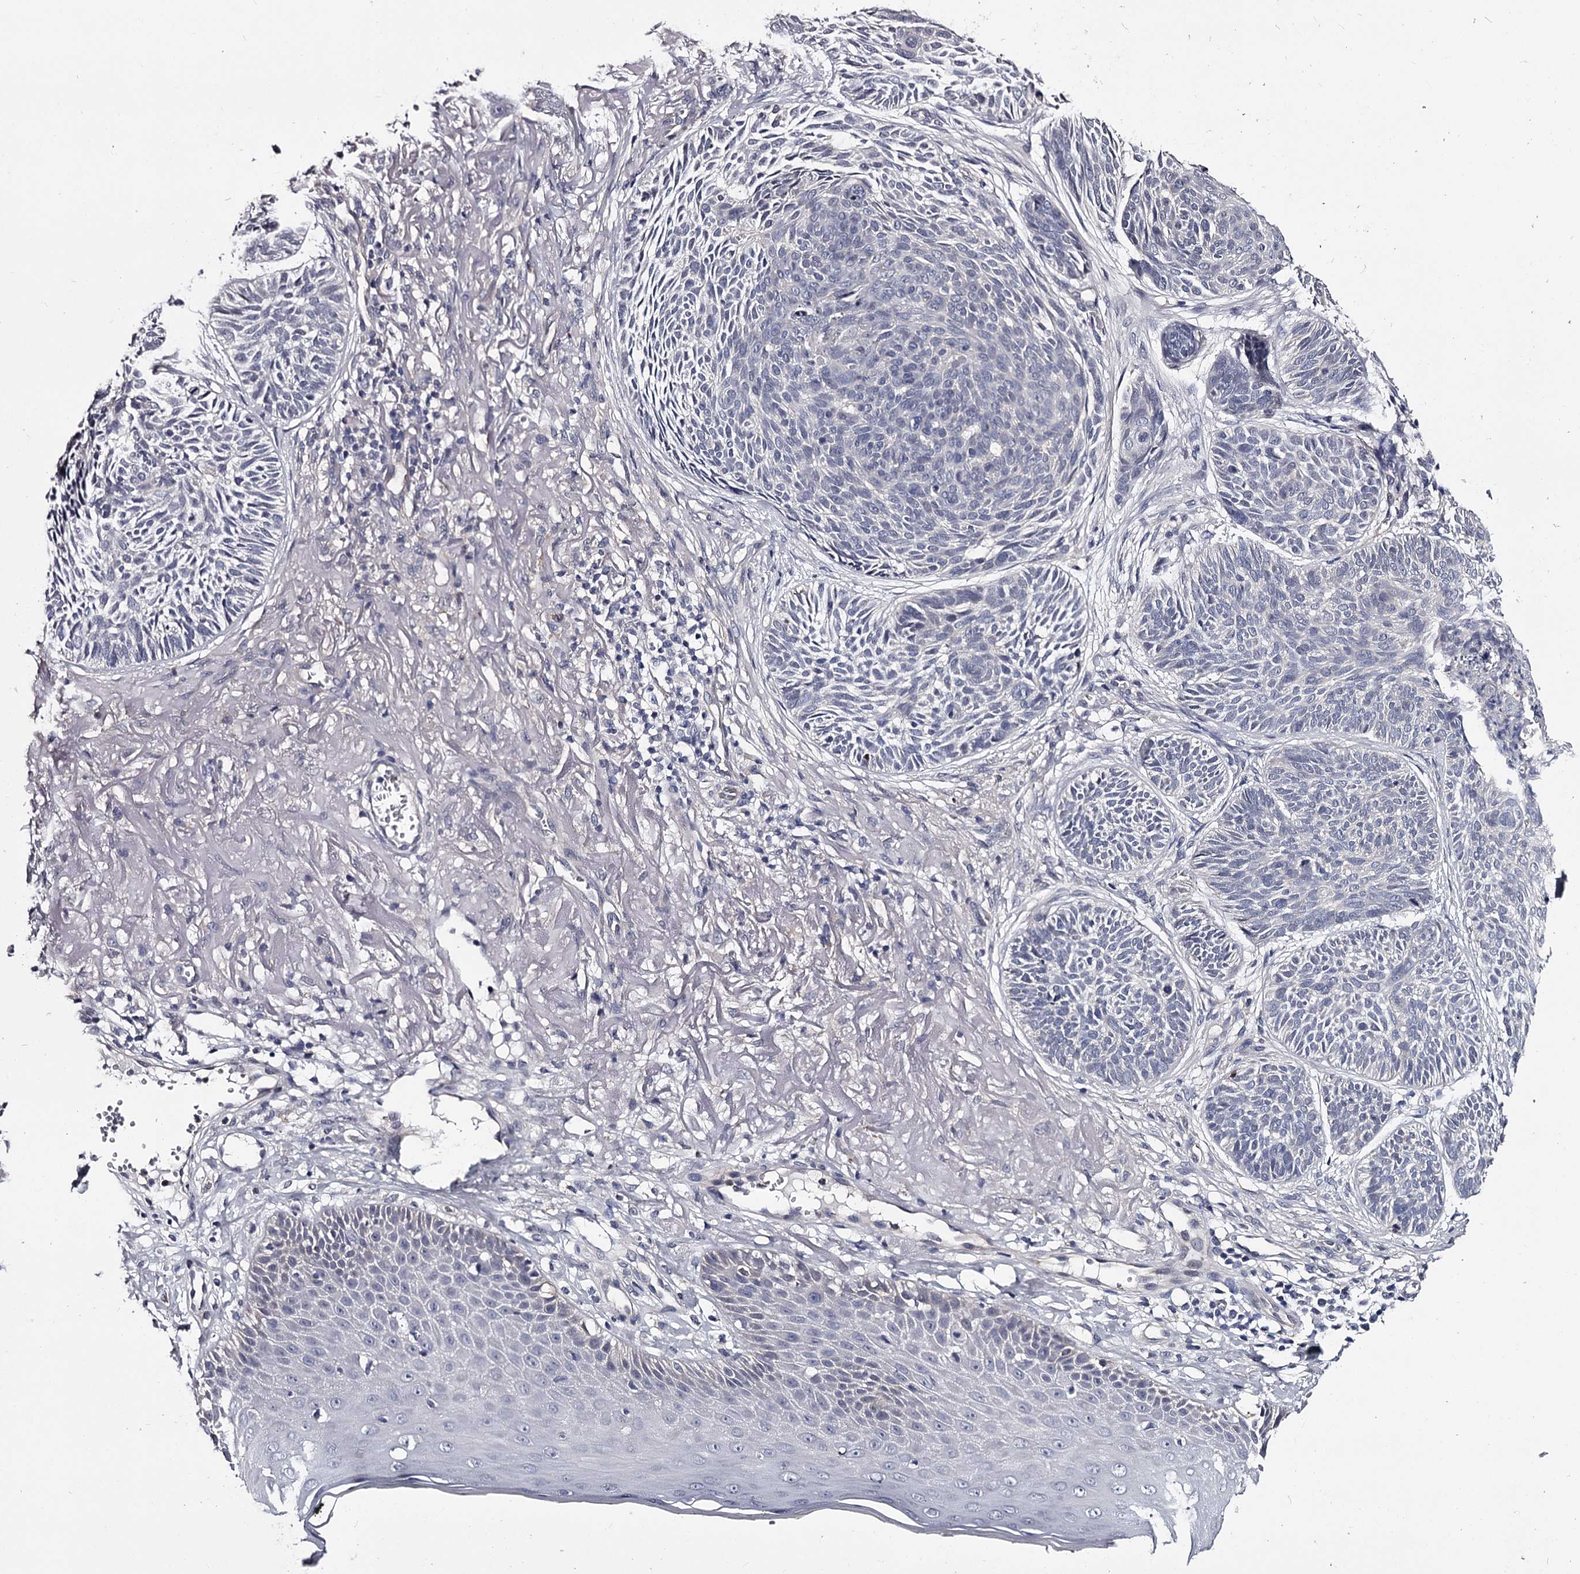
{"staining": {"intensity": "negative", "quantity": "none", "location": "none"}, "tissue": "skin cancer", "cell_type": "Tumor cells", "image_type": "cancer", "snomed": [{"axis": "morphology", "description": "Normal tissue, NOS"}, {"axis": "morphology", "description": "Basal cell carcinoma"}, {"axis": "topography", "description": "Skin"}], "caption": "Tumor cells are negative for protein expression in human basal cell carcinoma (skin).", "gene": "GSTO1", "patient": {"sex": "male", "age": 66}}